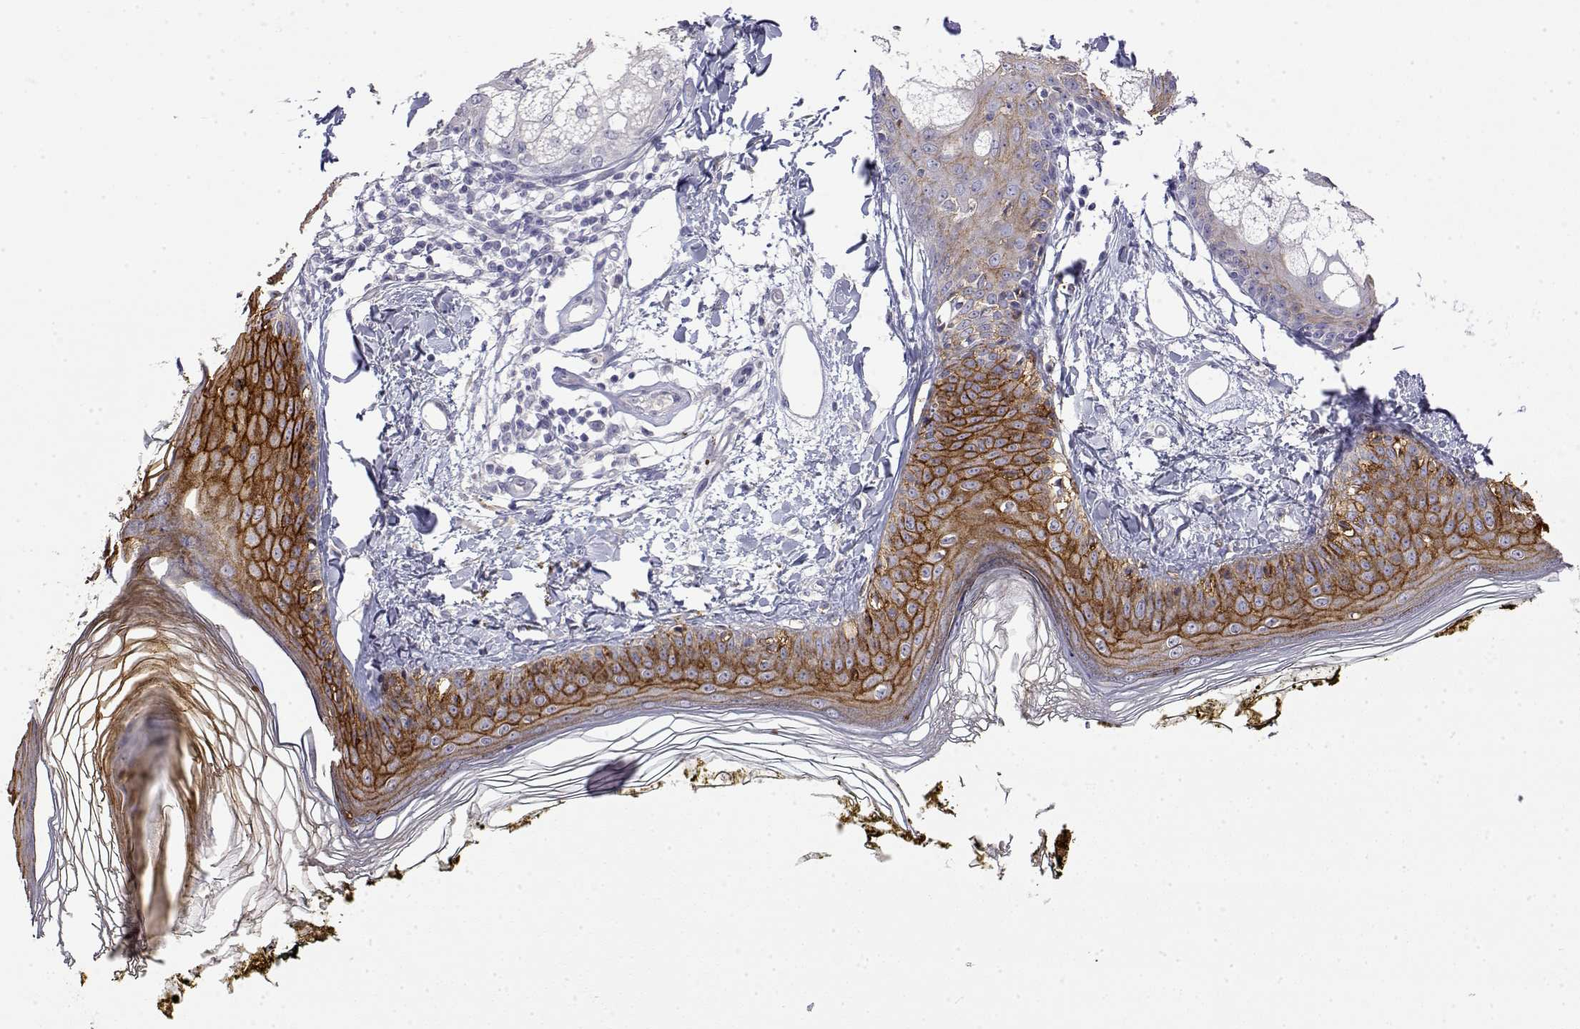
{"staining": {"intensity": "negative", "quantity": "none", "location": "none"}, "tissue": "skin", "cell_type": "Fibroblasts", "image_type": "normal", "snomed": [{"axis": "morphology", "description": "Normal tissue, NOS"}, {"axis": "topography", "description": "Skin"}], "caption": "This is an immunohistochemistry histopathology image of unremarkable skin. There is no expression in fibroblasts.", "gene": "LY6D", "patient": {"sex": "male", "age": 76}}